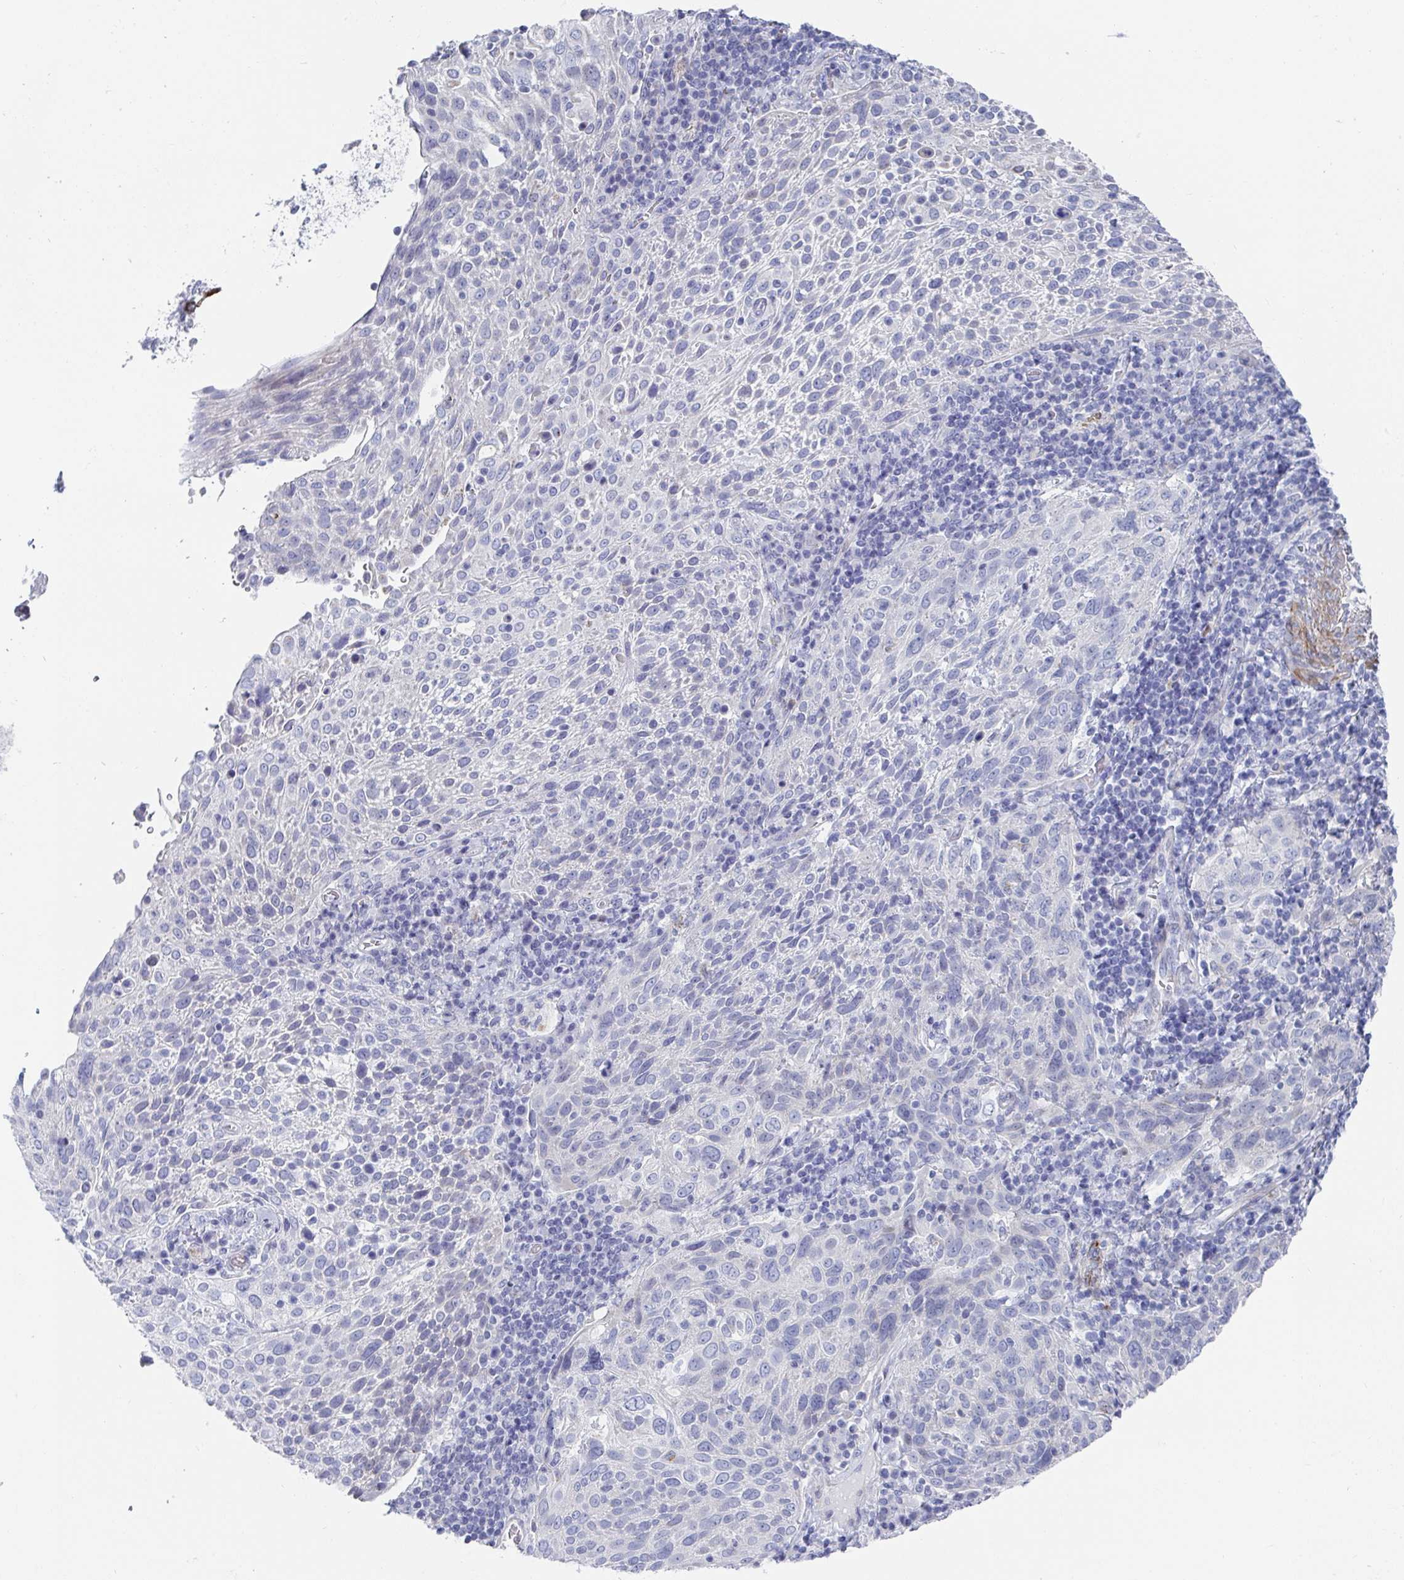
{"staining": {"intensity": "negative", "quantity": "none", "location": "none"}, "tissue": "cervical cancer", "cell_type": "Tumor cells", "image_type": "cancer", "snomed": [{"axis": "morphology", "description": "Squamous cell carcinoma, NOS"}, {"axis": "topography", "description": "Cervix"}], "caption": "Immunohistochemistry (IHC) micrograph of neoplastic tissue: human cervical squamous cell carcinoma stained with DAB (3,3'-diaminobenzidine) shows no significant protein positivity in tumor cells.", "gene": "ZFP82", "patient": {"sex": "female", "age": 61}}